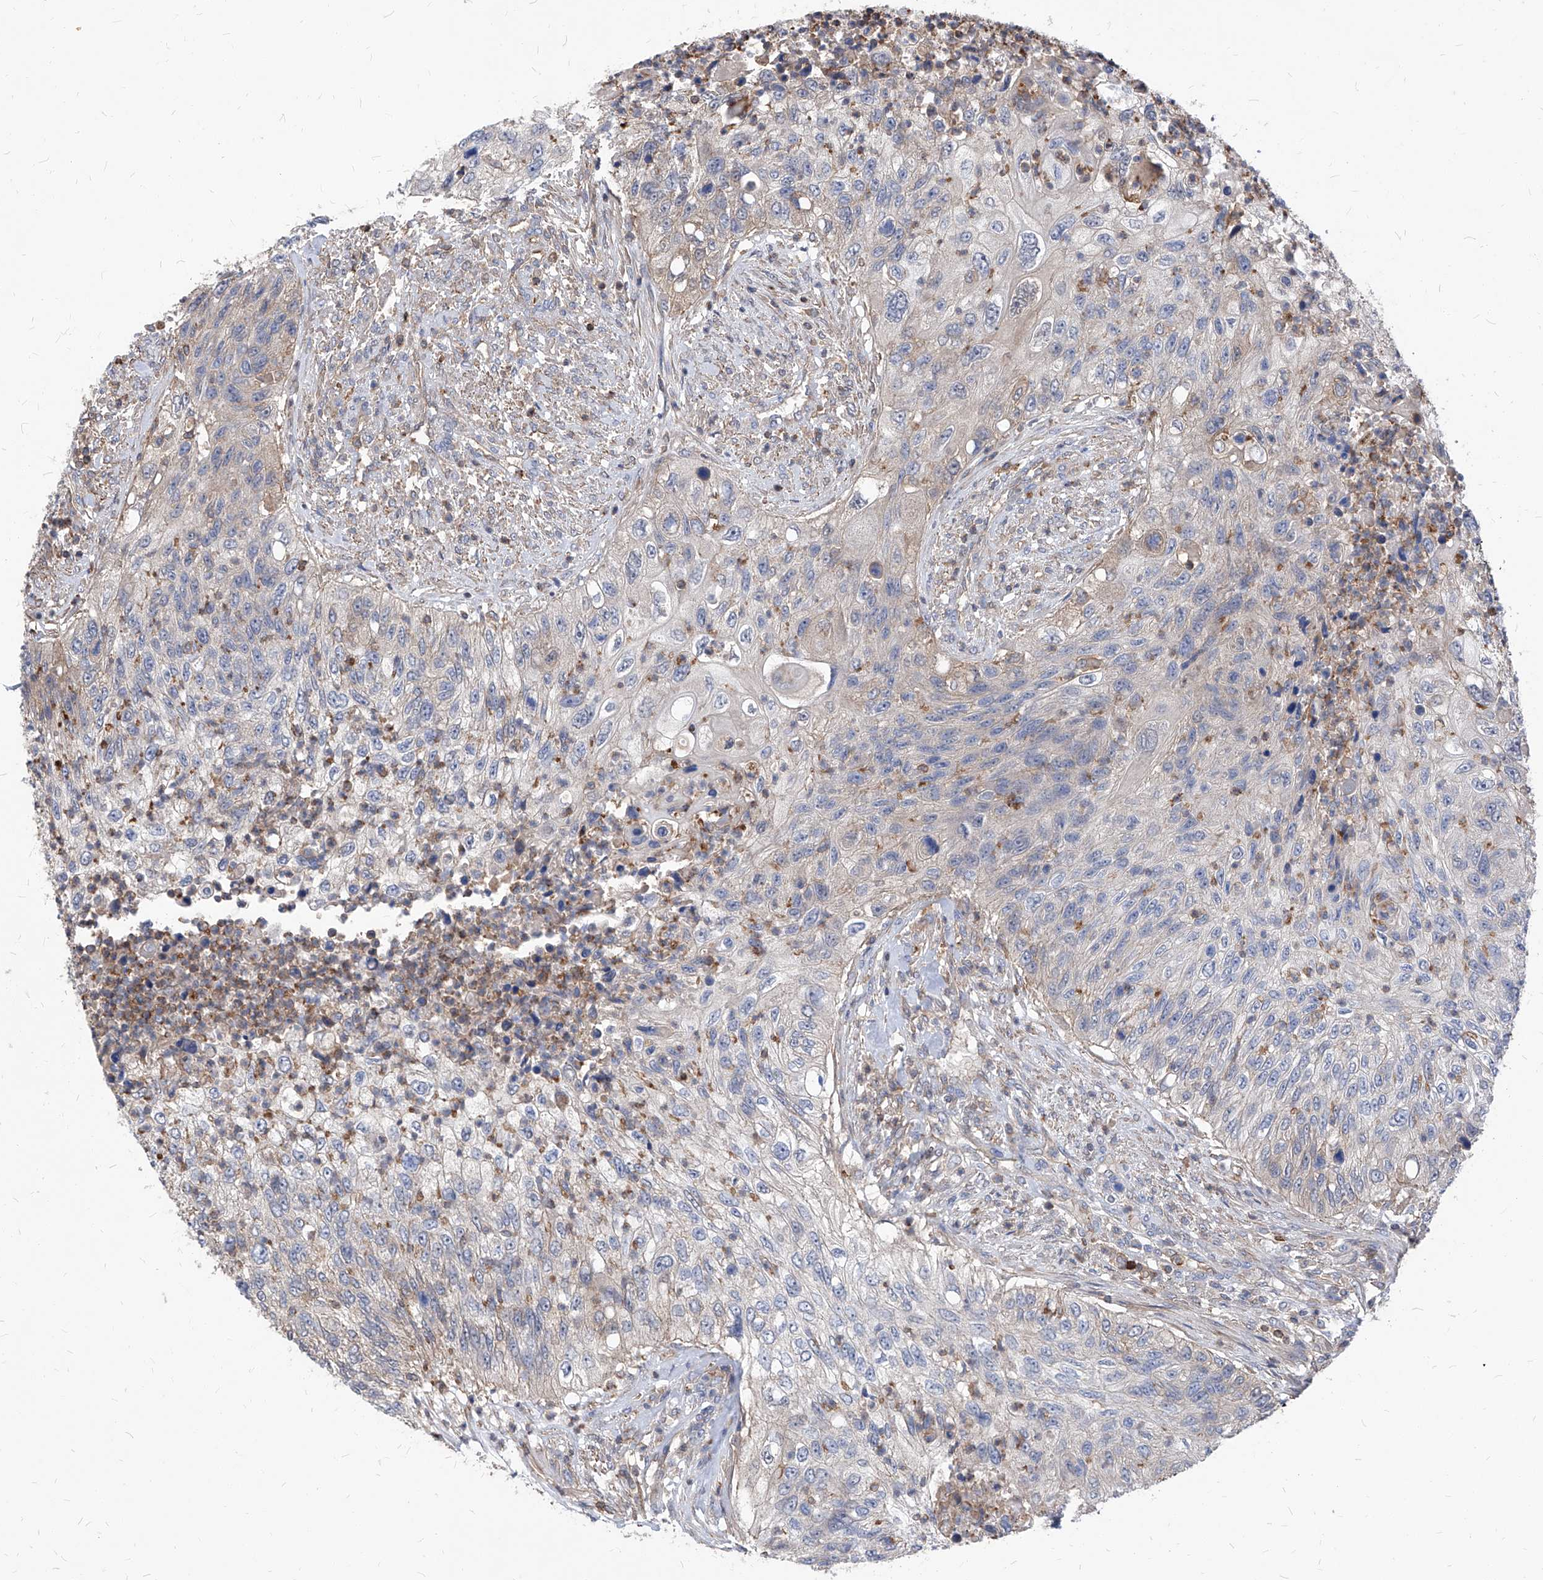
{"staining": {"intensity": "weak", "quantity": "<25%", "location": "cytoplasmic/membranous"}, "tissue": "urothelial cancer", "cell_type": "Tumor cells", "image_type": "cancer", "snomed": [{"axis": "morphology", "description": "Urothelial carcinoma, High grade"}, {"axis": "topography", "description": "Urinary bladder"}], "caption": "The immunohistochemistry image has no significant staining in tumor cells of urothelial cancer tissue. (DAB IHC visualized using brightfield microscopy, high magnification).", "gene": "ABRACL", "patient": {"sex": "female", "age": 60}}